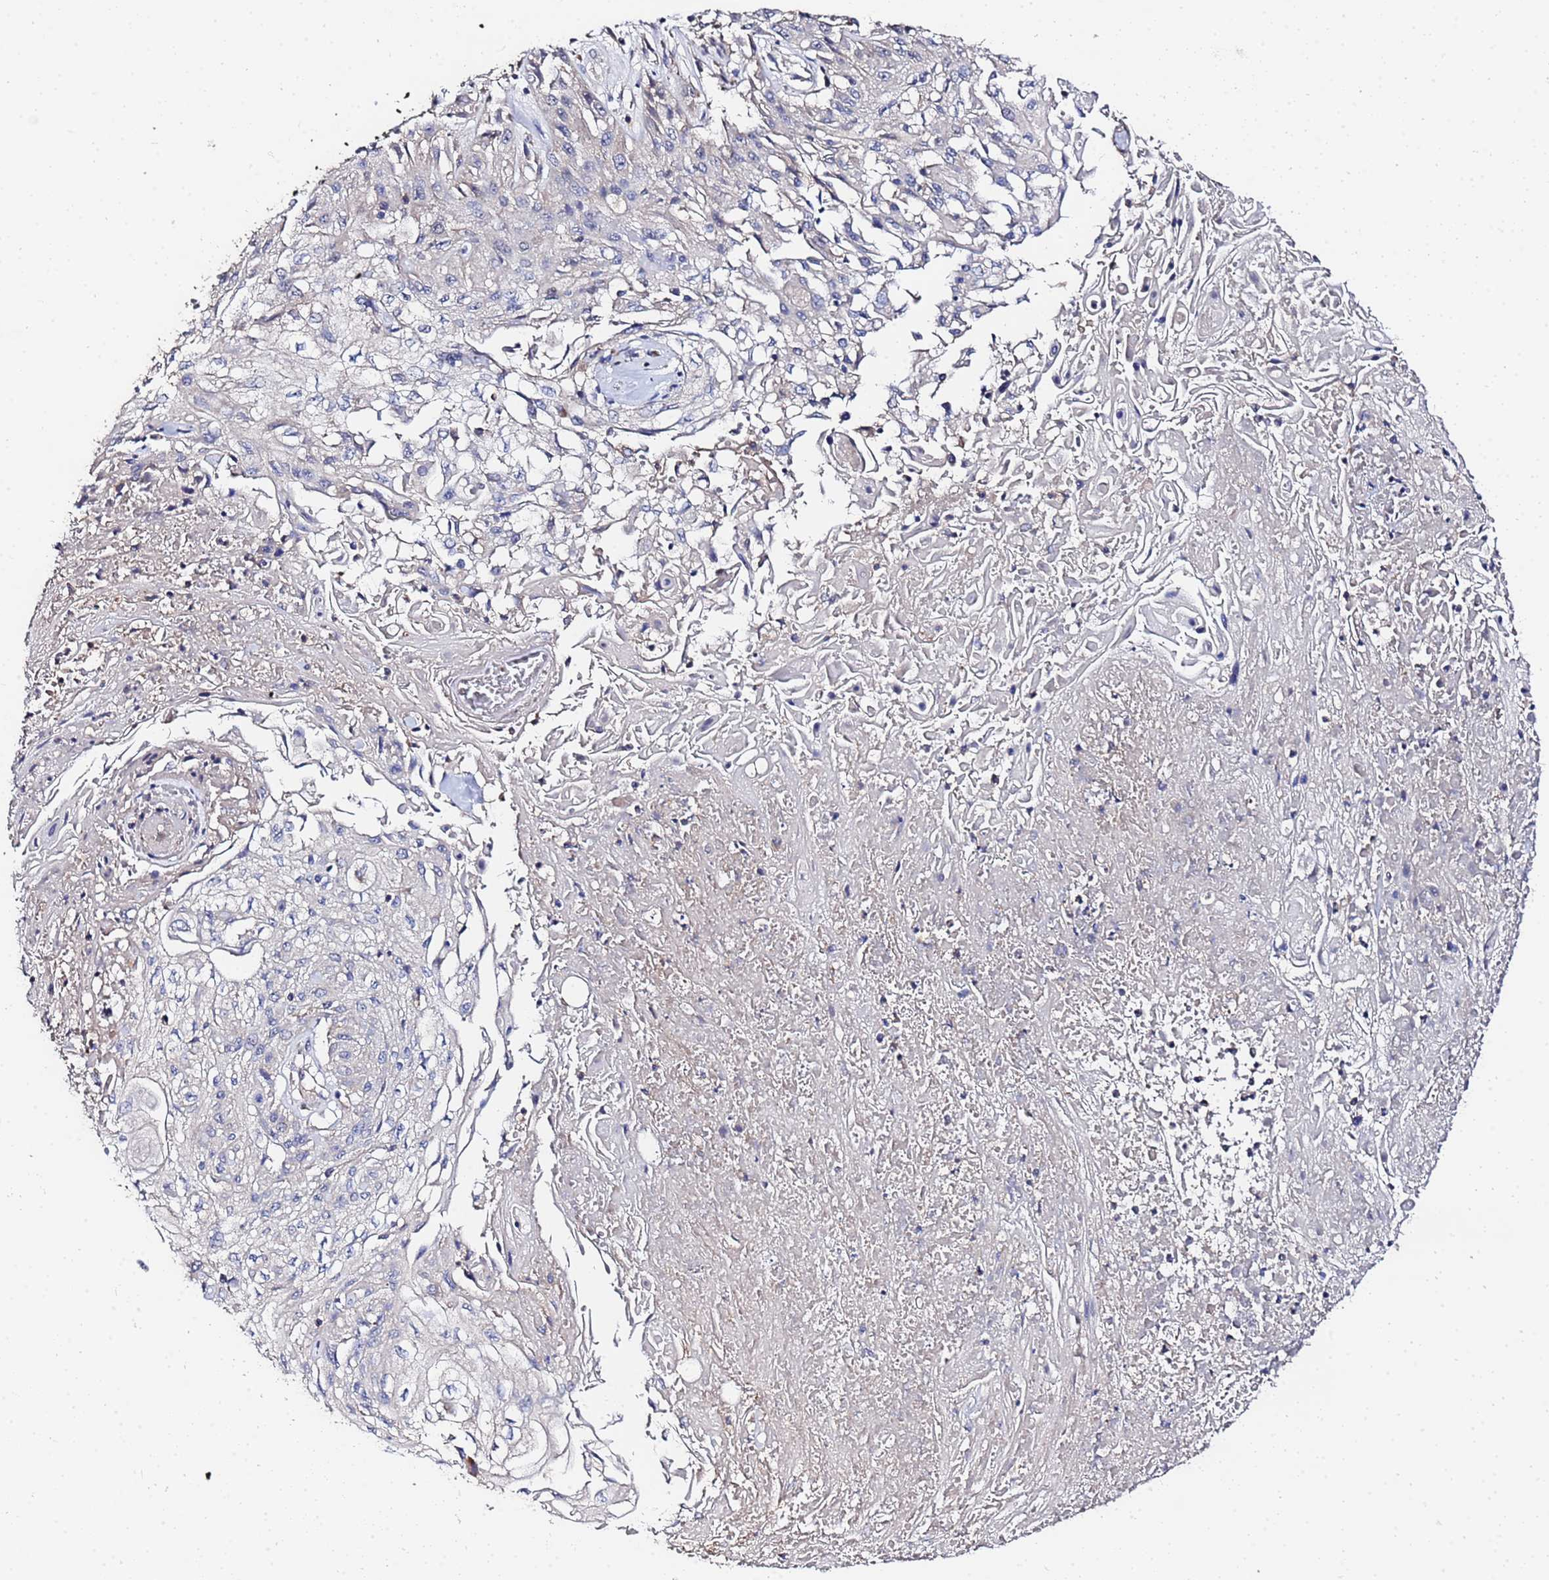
{"staining": {"intensity": "negative", "quantity": "none", "location": "none"}, "tissue": "skin cancer", "cell_type": "Tumor cells", "image_type": "cancer", "snomed": [{"axis": "morphology", "description": "Squamous cell carcinoma, NOS"}, {"axis": "morphology", "description": "Squamous cell carcinoma, metastatic, NOS"}, {"axis": "topography", "description": "Skin"}, {"axis": "topography", "description": "Lymph node"}], "caption": "Immunohistochemistry (IHC) of skin cancer reveals no expression in tumor cells.", "gene": "TCP10L", "patient": {"sex": "male", "age": 75}}